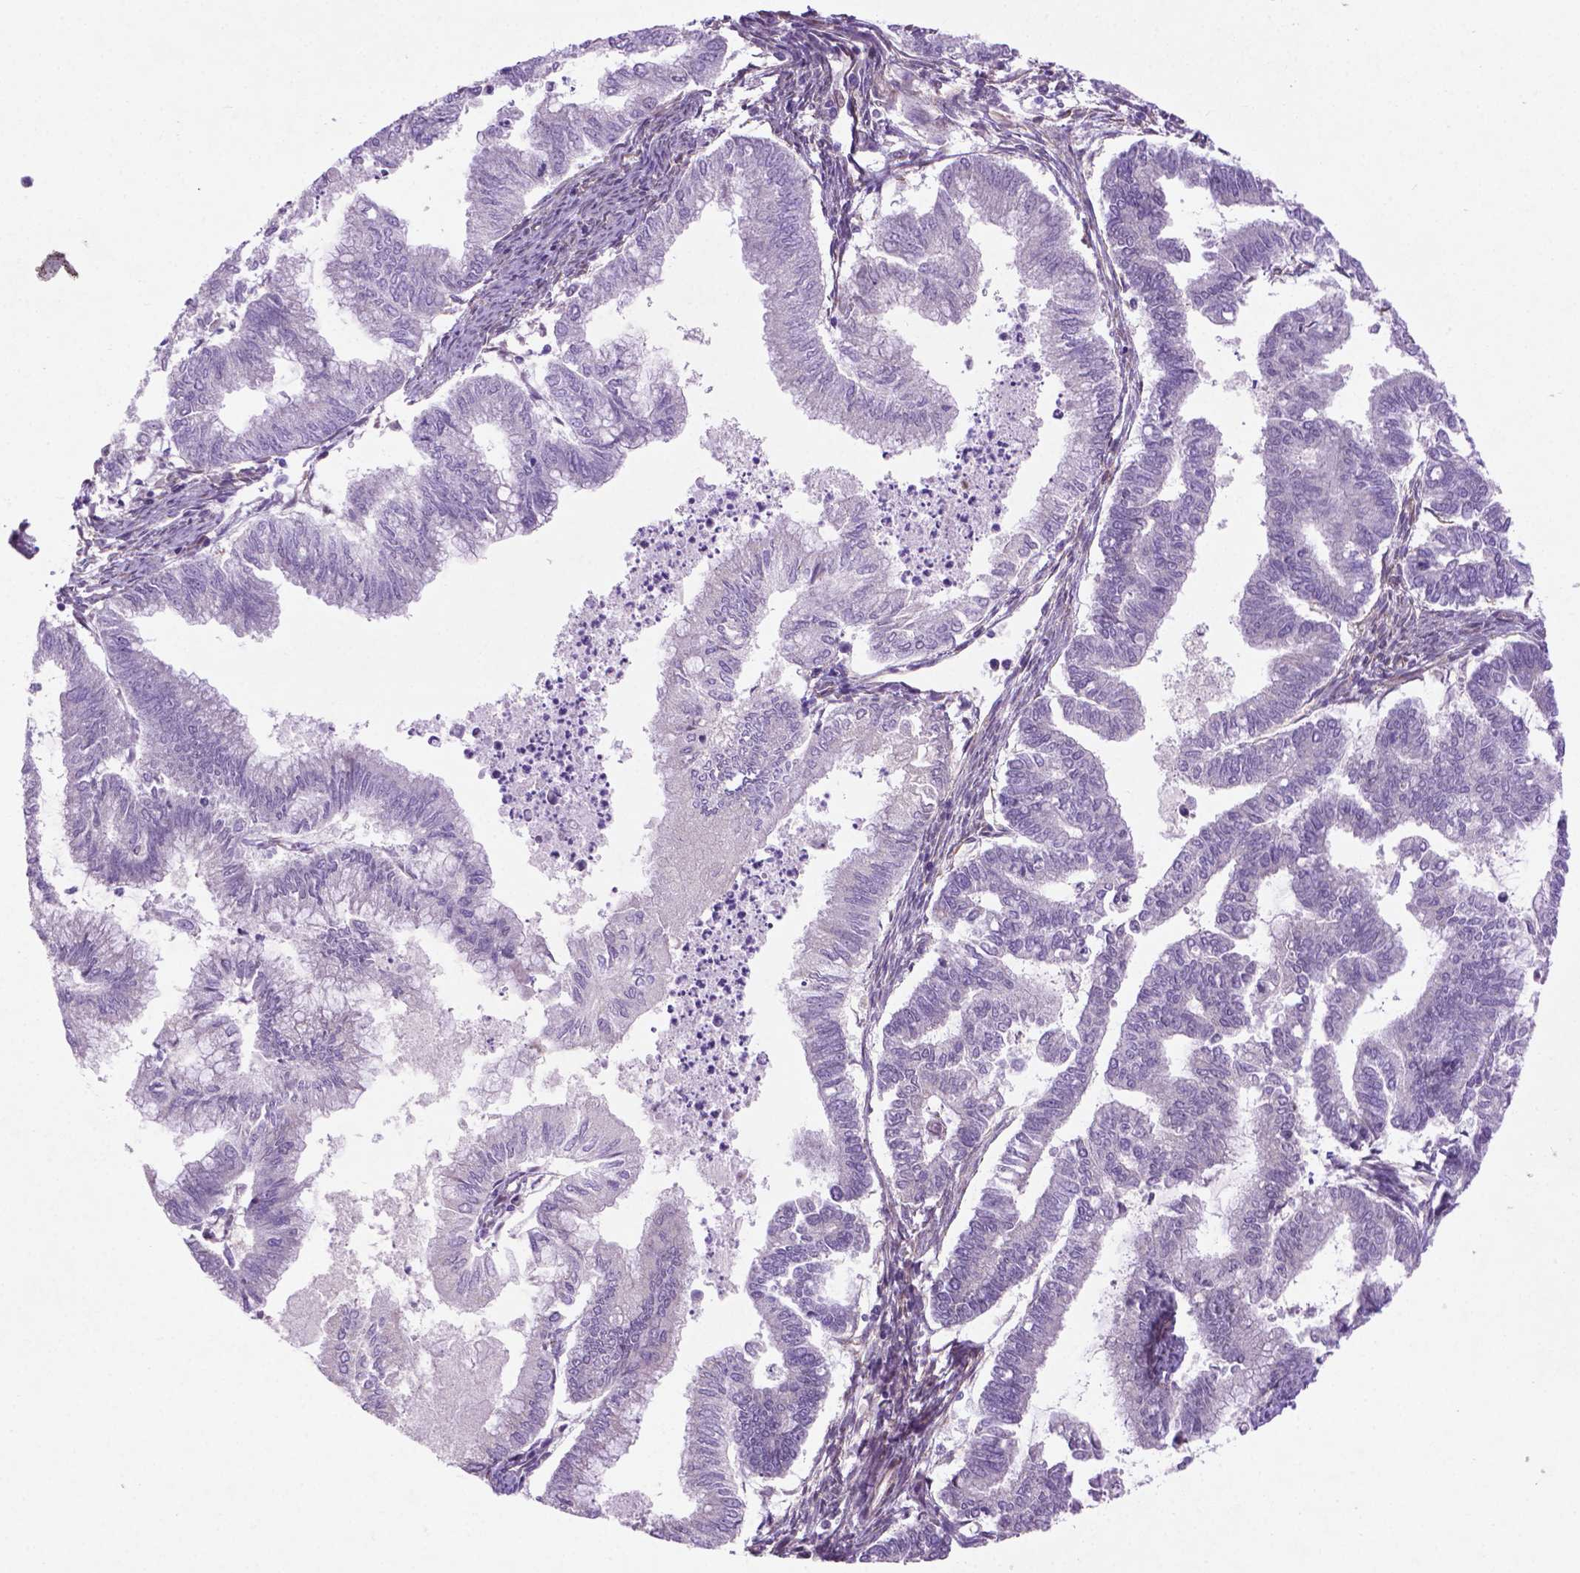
{"staining": {"intensity": "negative", "quantity": "none", "location": "none"}, "tissue": "endometrial cancer", "cell_type": "Tumor cells", "image_type": "cancer", "snomed": [{"axis": "morphology", "description": "Adenocarcinoma, NOS"}, {"axis": "topography", "description": "Endometrium"}], "caption": "Tumor cells show no significant protein expression in endometrial cancer.", "gene": "CCER2", "patient": {"sex": "female", "age": 79}}